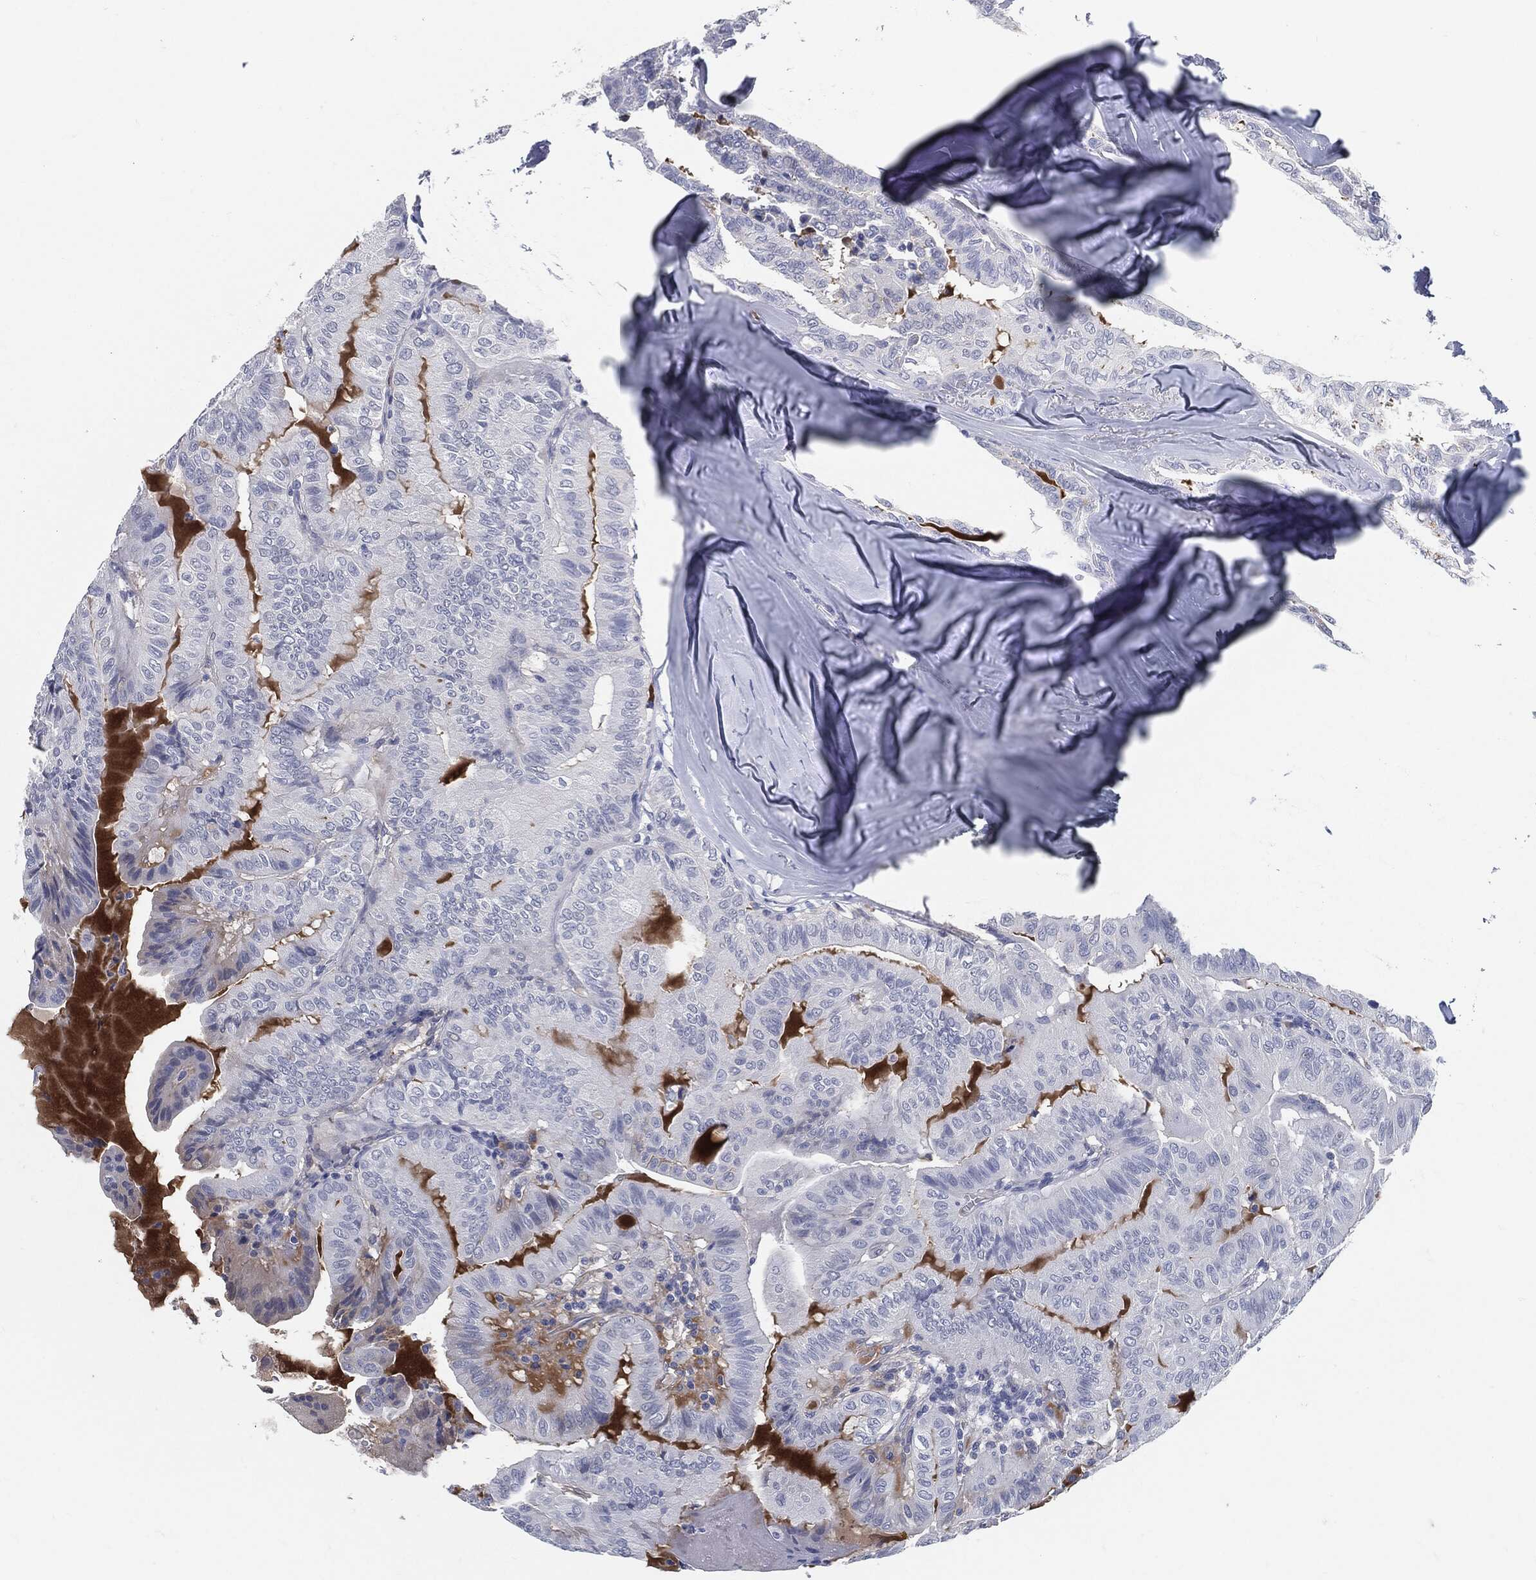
{"staining": {"intensity": "negative", "quantity": "none", "location": "none"}, "tissue": "thyroid cancer", "cell_type": "Tumor cells", "image_type": "cancer", "snomed": [{"axis": "morphology", "description": "Papillary adenocarcinoma, NOS"}, {"axis": "topography", "description": "Thyroid gland"}], "caption": "Photomicrograph shows no significant protein positivity in tumor cells of thyroid cancer (papillary adenocarcinoma). (DAB immunohistochemistry visualized using brightfield microscopy, high magnification).", "gene": "MST1", "patient": {"sex": "female", "age": 68}}